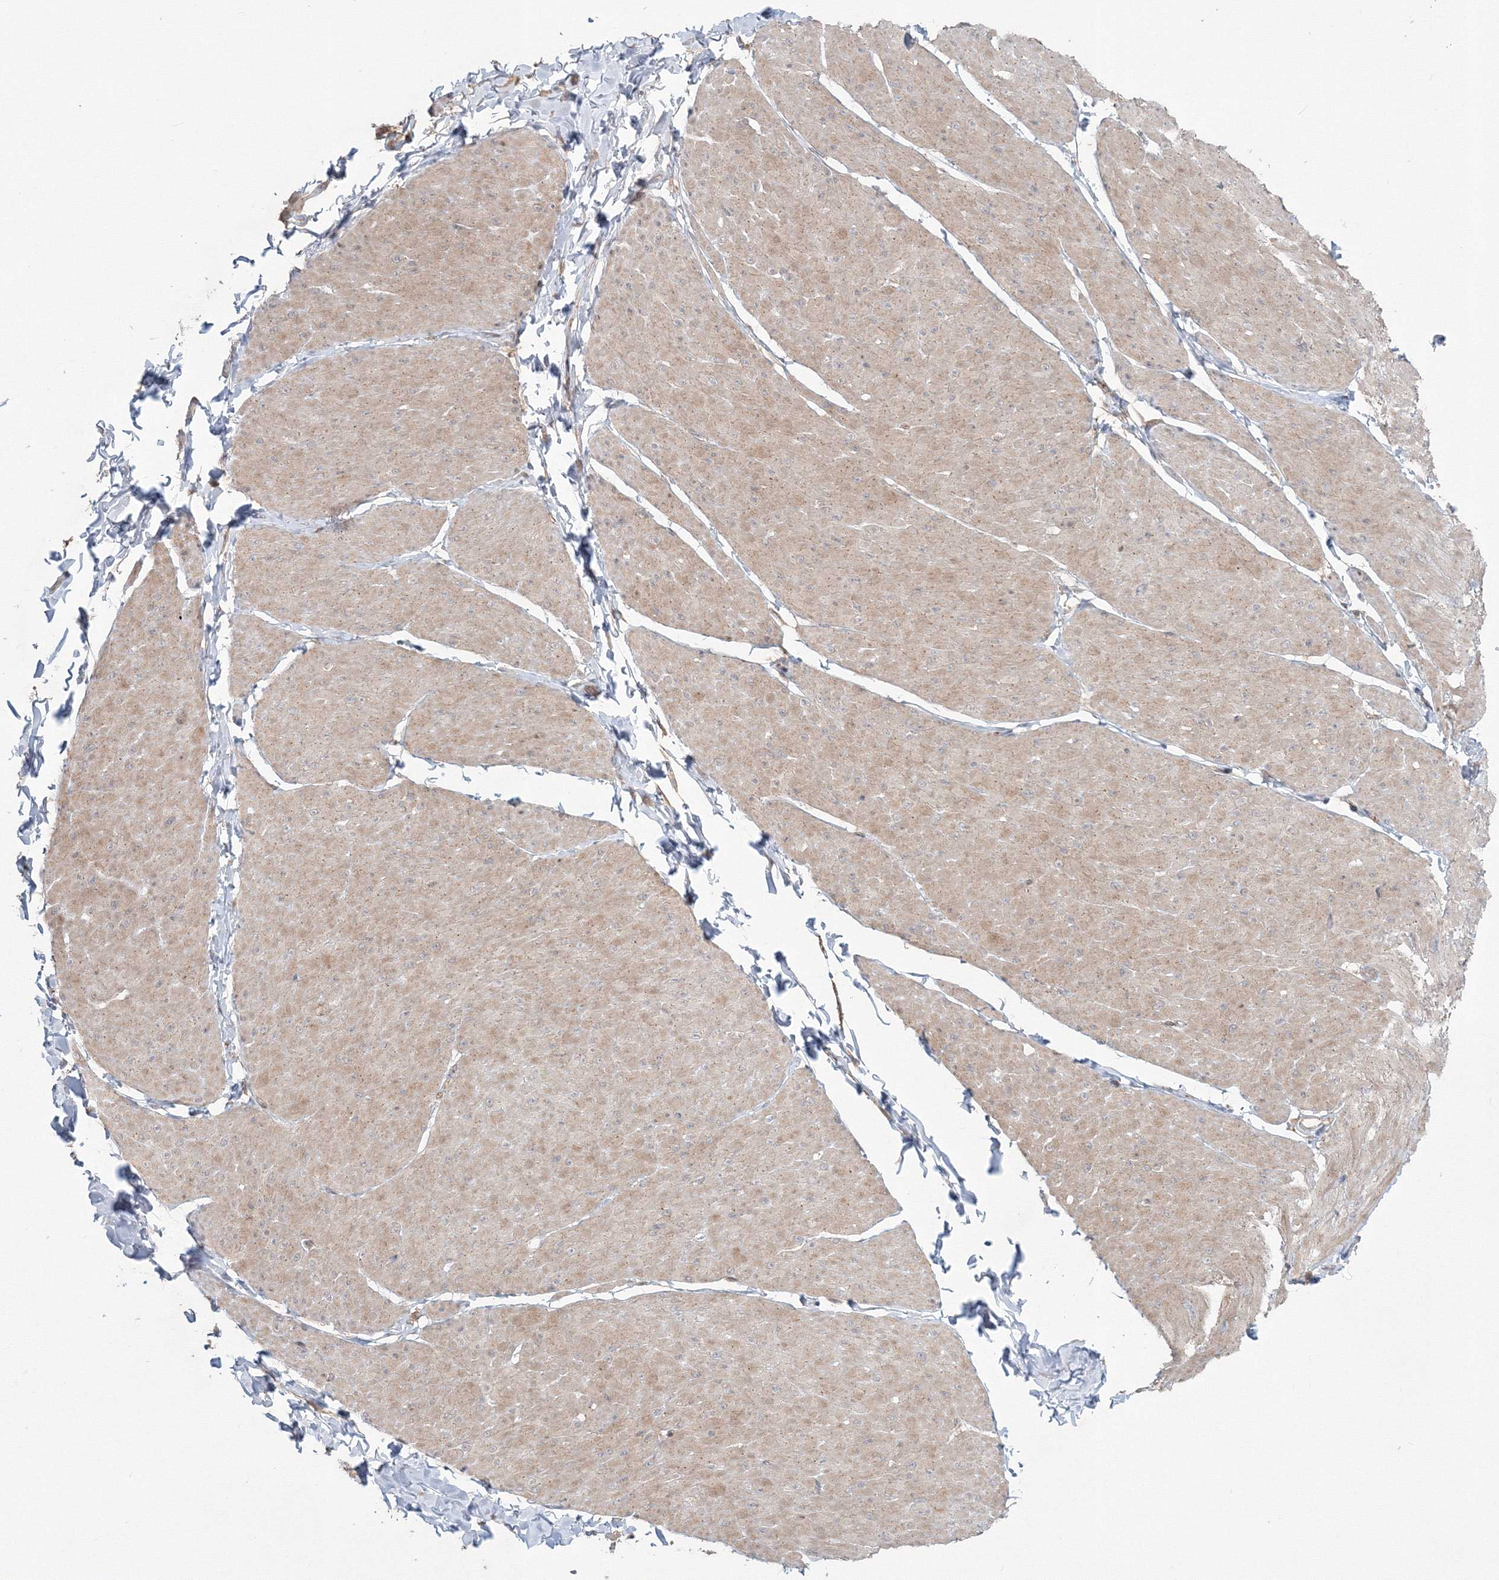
{"staining": {"intensity": "weak", "quantity": ">75%", "location": "cytoplasmic/membranous"}, "tissue": "smooth muscle", "cell_type": "Smooth muscle cells", "image_type": "normal", "snomed": [{"axis": "morphology", "description": "Urothelial carcinoma, High grade"}, {"axis": "topography", "description": "Urinary bladder"}], "caption": "This is an image of IHC staining of benign smooth muscle, which shows weak expression in the cytoplasmic/membranous of smooth muscle cells.", "gene": "MKRN2", "patient": {"sex": "male", "age": 46}}